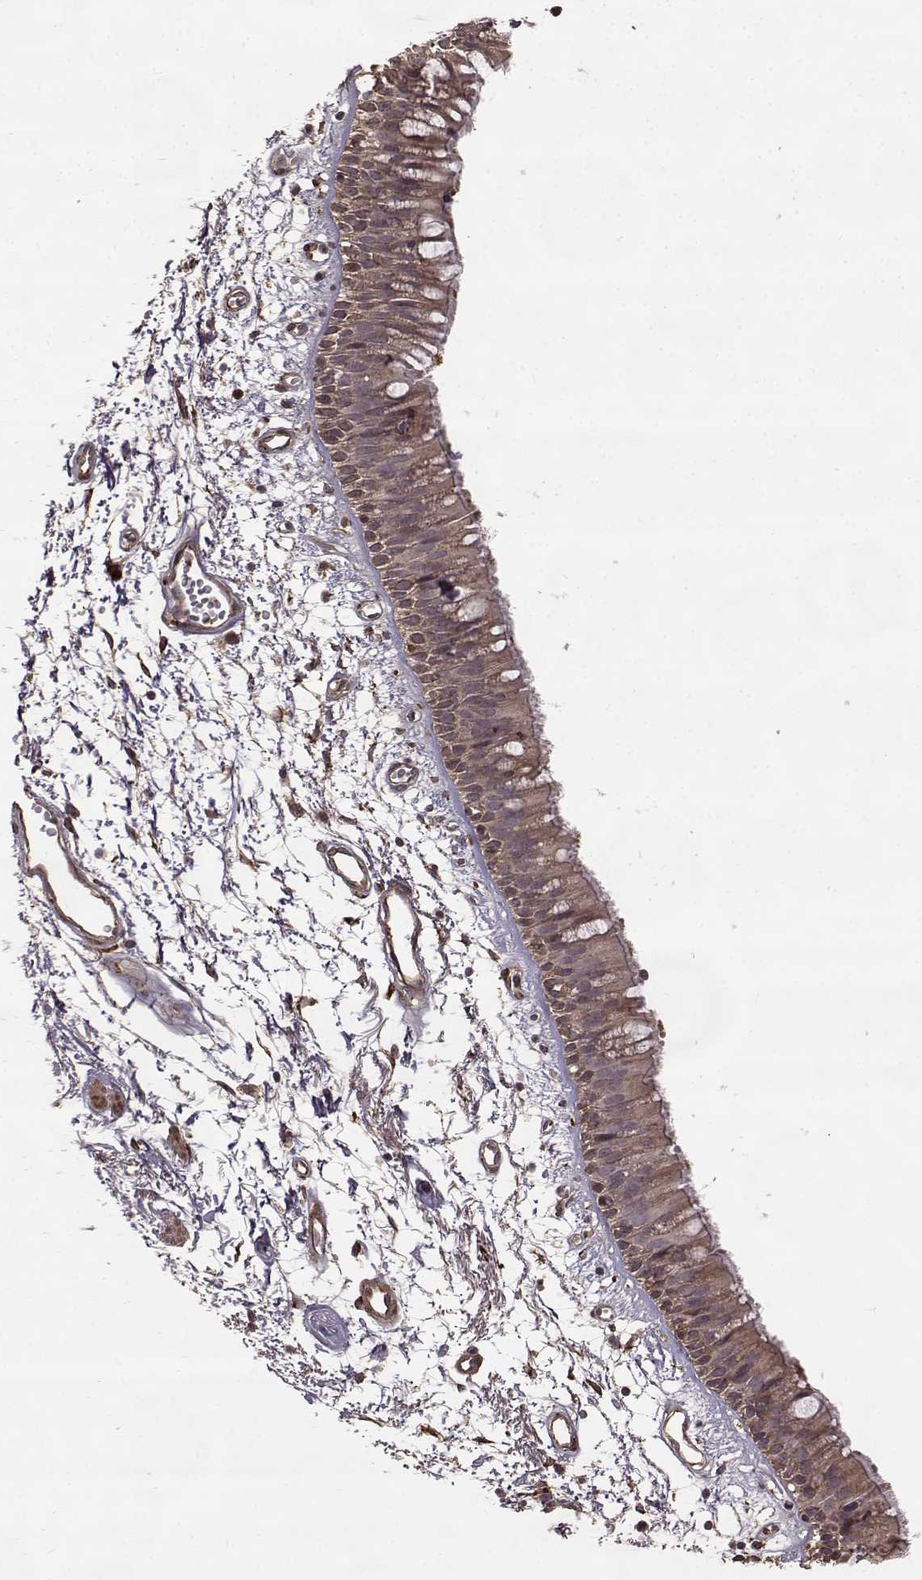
{"staining": {"intensity": "strong", "quantity": "<25%", "location": "cytoplasmic/membranous"}, "tissue": "bronchus", "cell_type": "Respiratory epithelial cells", "image_type": "normal", "snomed": [{"axis": "morphology", "description": "Normal tissue, NOS"}, {"axis": "morphology", "description": "Squamous cell carcinoma, NOS"}, {"axis": "topography", "description": "Cartilage tissue"}, {"axis": "topography", "description": "Bronchus"}, {"axis": "topography", "description": "Lung"}], "caption": "Immunohistochemical staining of unremarkable bronchus demonstrates medium levels of strong cytoplasmic/membranous staining in about <25% of respiratory epithelial cells.", "gene": "FSTL1", "patient": {"sex": "male", "age": 66}}